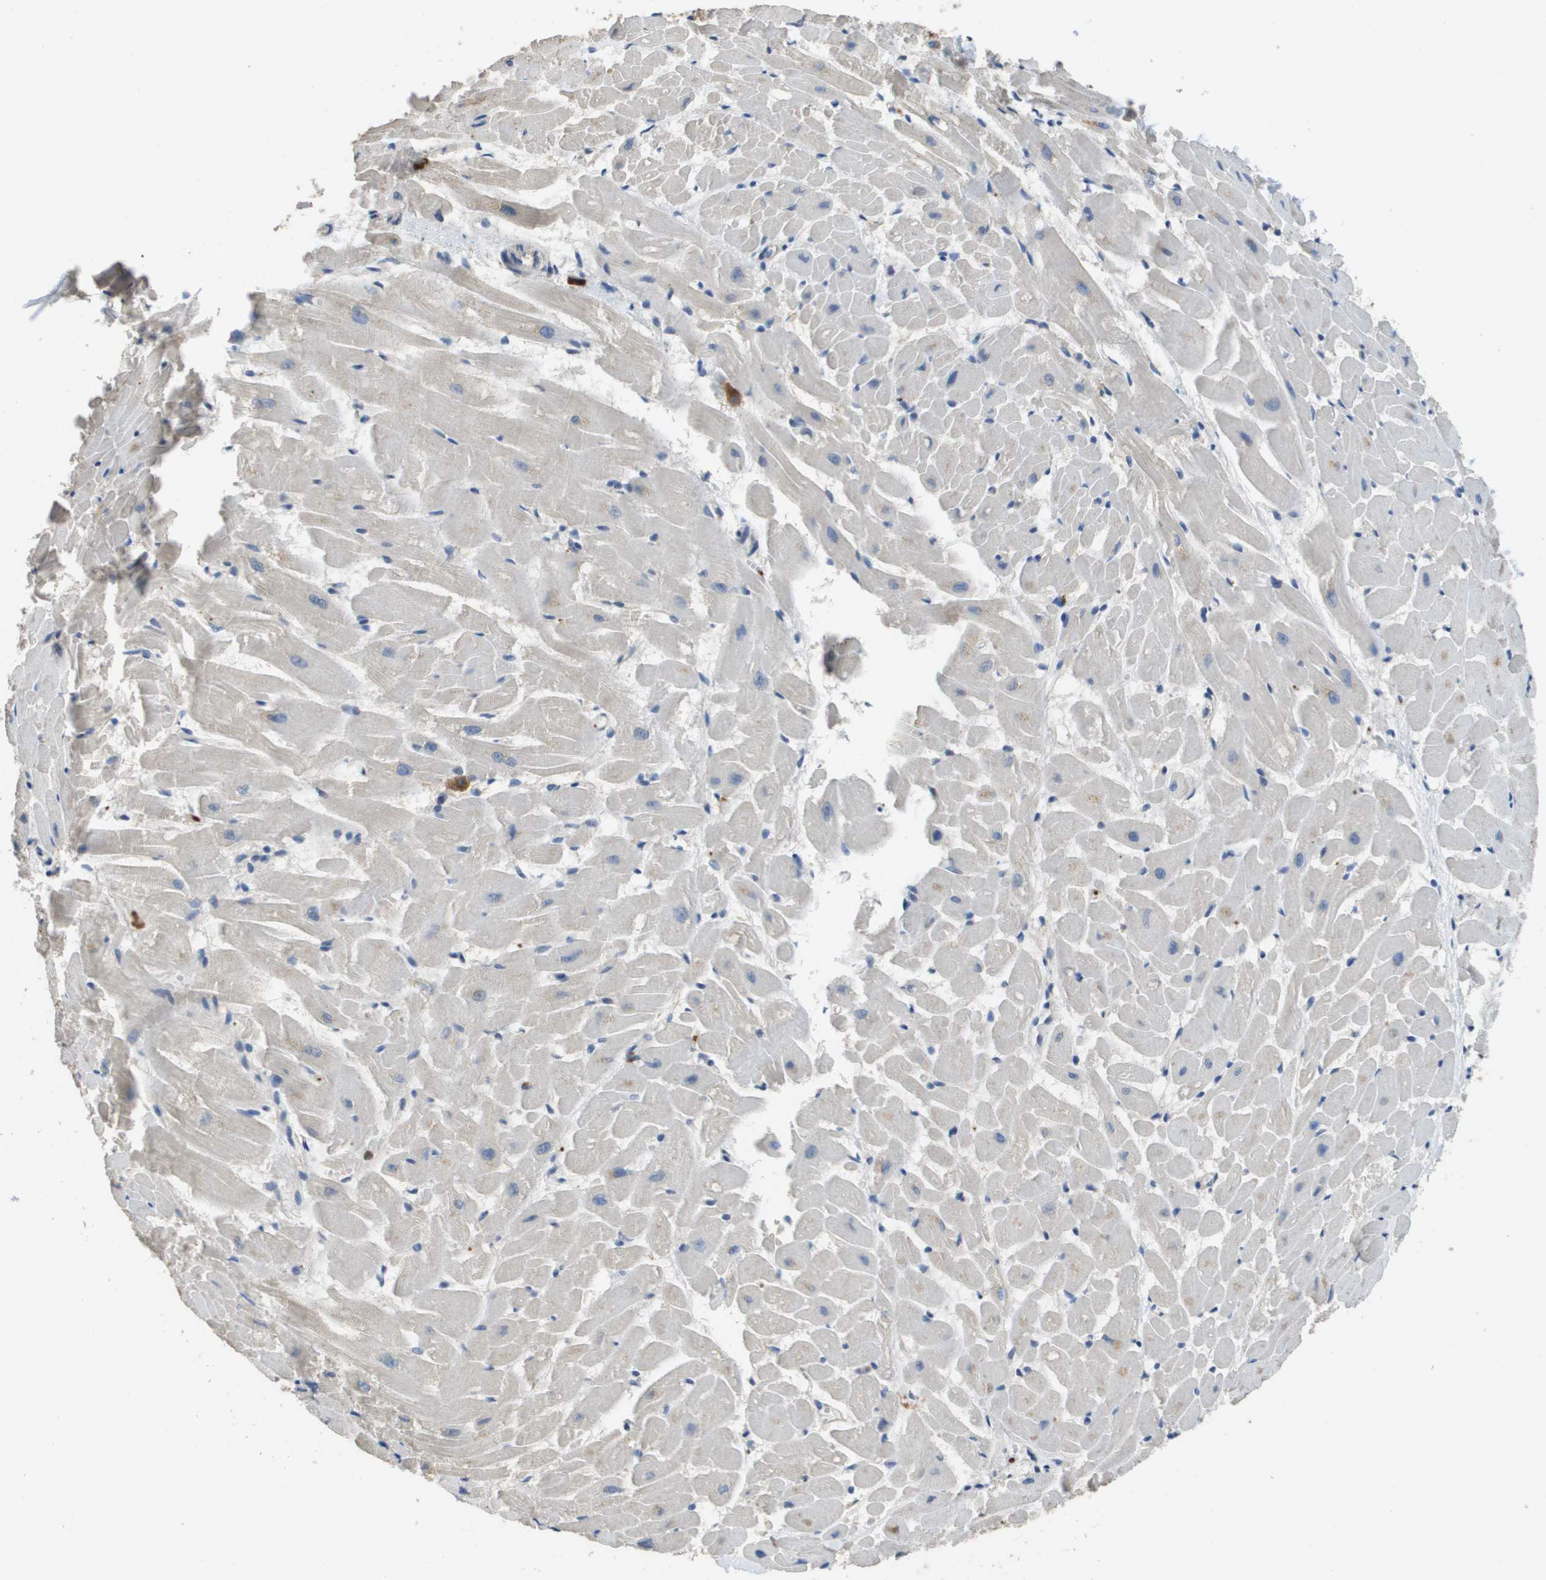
{"staining": {"intensity": "weak", "quantity": "<25%", "location": "cytoplasmic/membranous"}, "tissue": "heart muscle", "cell_type": "Cardiomyocytes", "image_type": "normal", "snomed": [{"axis": "morphology", "description": "Normal tissue, NOS"}, {"axis": "topography", "description": "Heart"}], "caption": "DAB (3,3'-diaminobenzidine) immunohistochemical staining of unremarkable heart muscle demonstrates no significant staining in cardiomyocytes.", "gene": "RAB27B", "patient": {"sex": "female", "age": 19}}